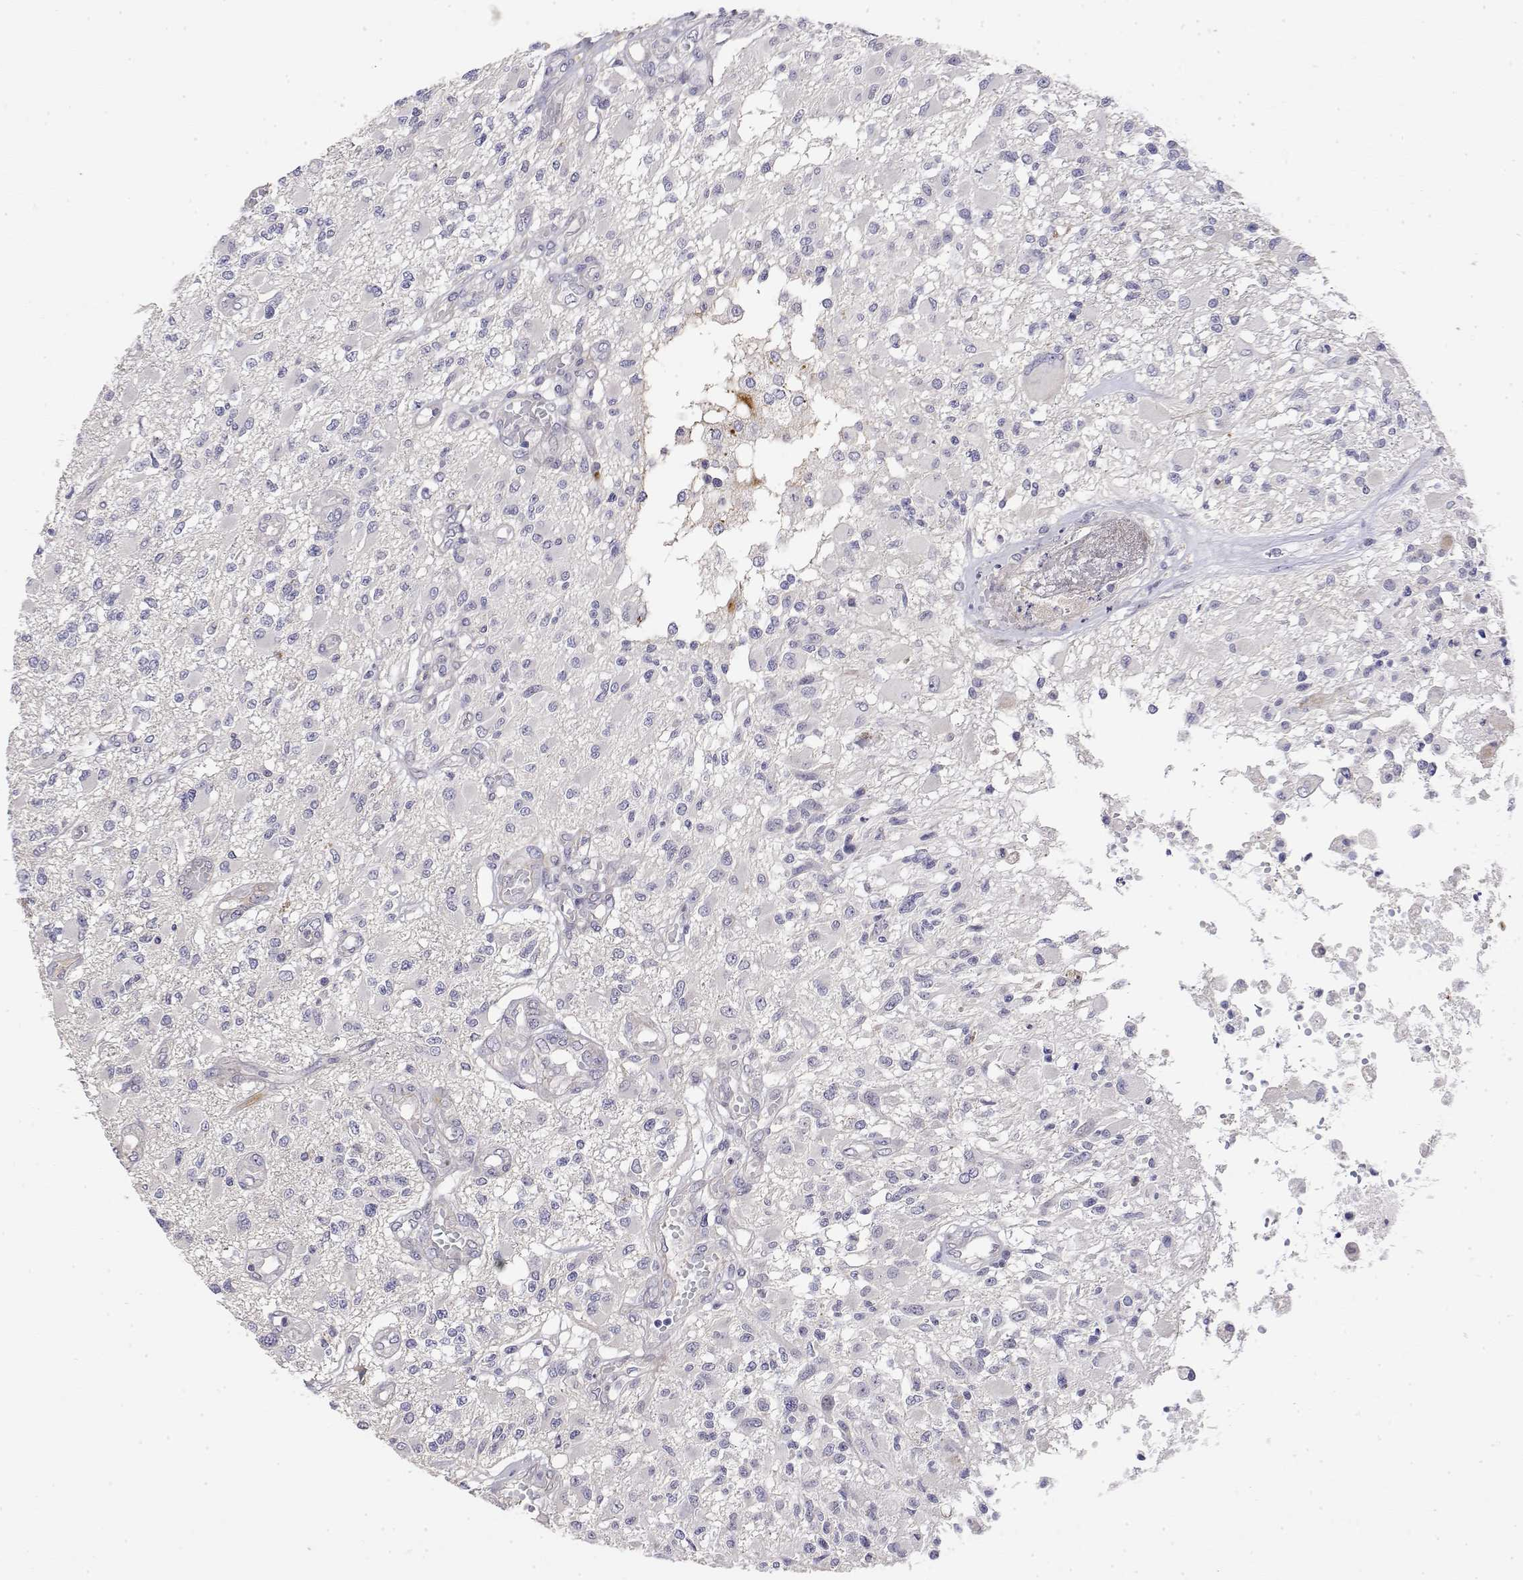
{"staining": {"intensity": "negative", "quantity": "none", "location": "none"}, "tissue": "glioma", "cell_type": "Tumor cells", "image_type": "cancer", "snomed": [{"axis": "morphology", "description": "Glioma, malignant, High grade"}, {"axis": "topography", "description": "Brain"}], "caption": "There is no significant positivity in tumor cells of glioma.", "gene": "GGACT", "patient": {"sex": "female", "age": 63}}